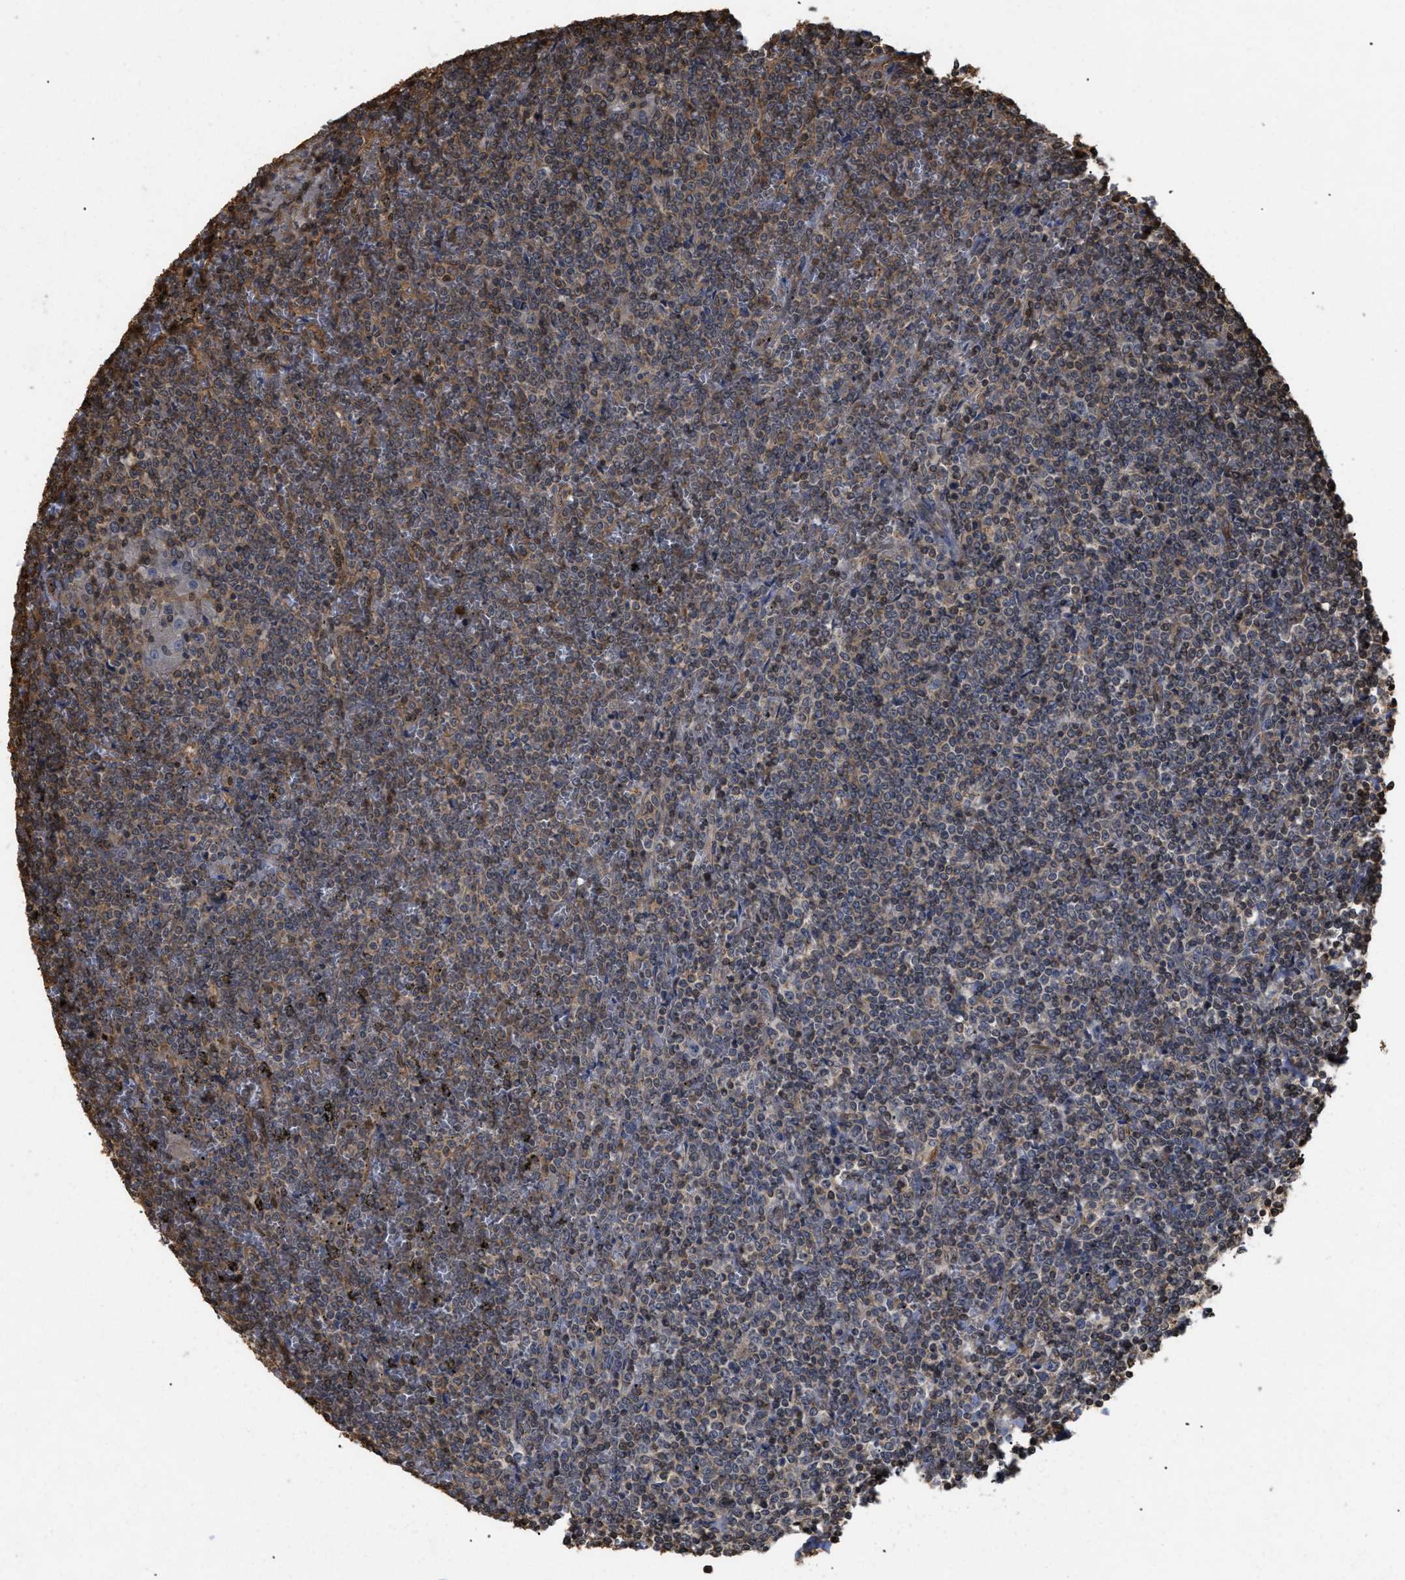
{"staining": {"intensity": "weak", "quantity": ">75%", "location": "cytoplasmic/membranous"}, "tissue": "lymphoma", "cell_type": "Tumor cells", "image_type": "cancer", "snomed": [{"axis": "morphology", "description": "Malignant lymphoma, non-Hodgkin's type, Low grade"}, {"axis": "topography", "description": "Spleen"}], "caption": "Immunohistochemistry histopathology image of neoplastic tissue: malignant lymphoma, non-Hodgkin's type (low-grade) stained using immunohistochemistry (IHC) exhibits low levels of weak protein expression localized specifically in the cytoplasmic/membranous of tumor cells, appearing as a cytoplasmic/membranous brown color.", "gene": "CALM1", "patient": {"sex": "female", "age": 19}}